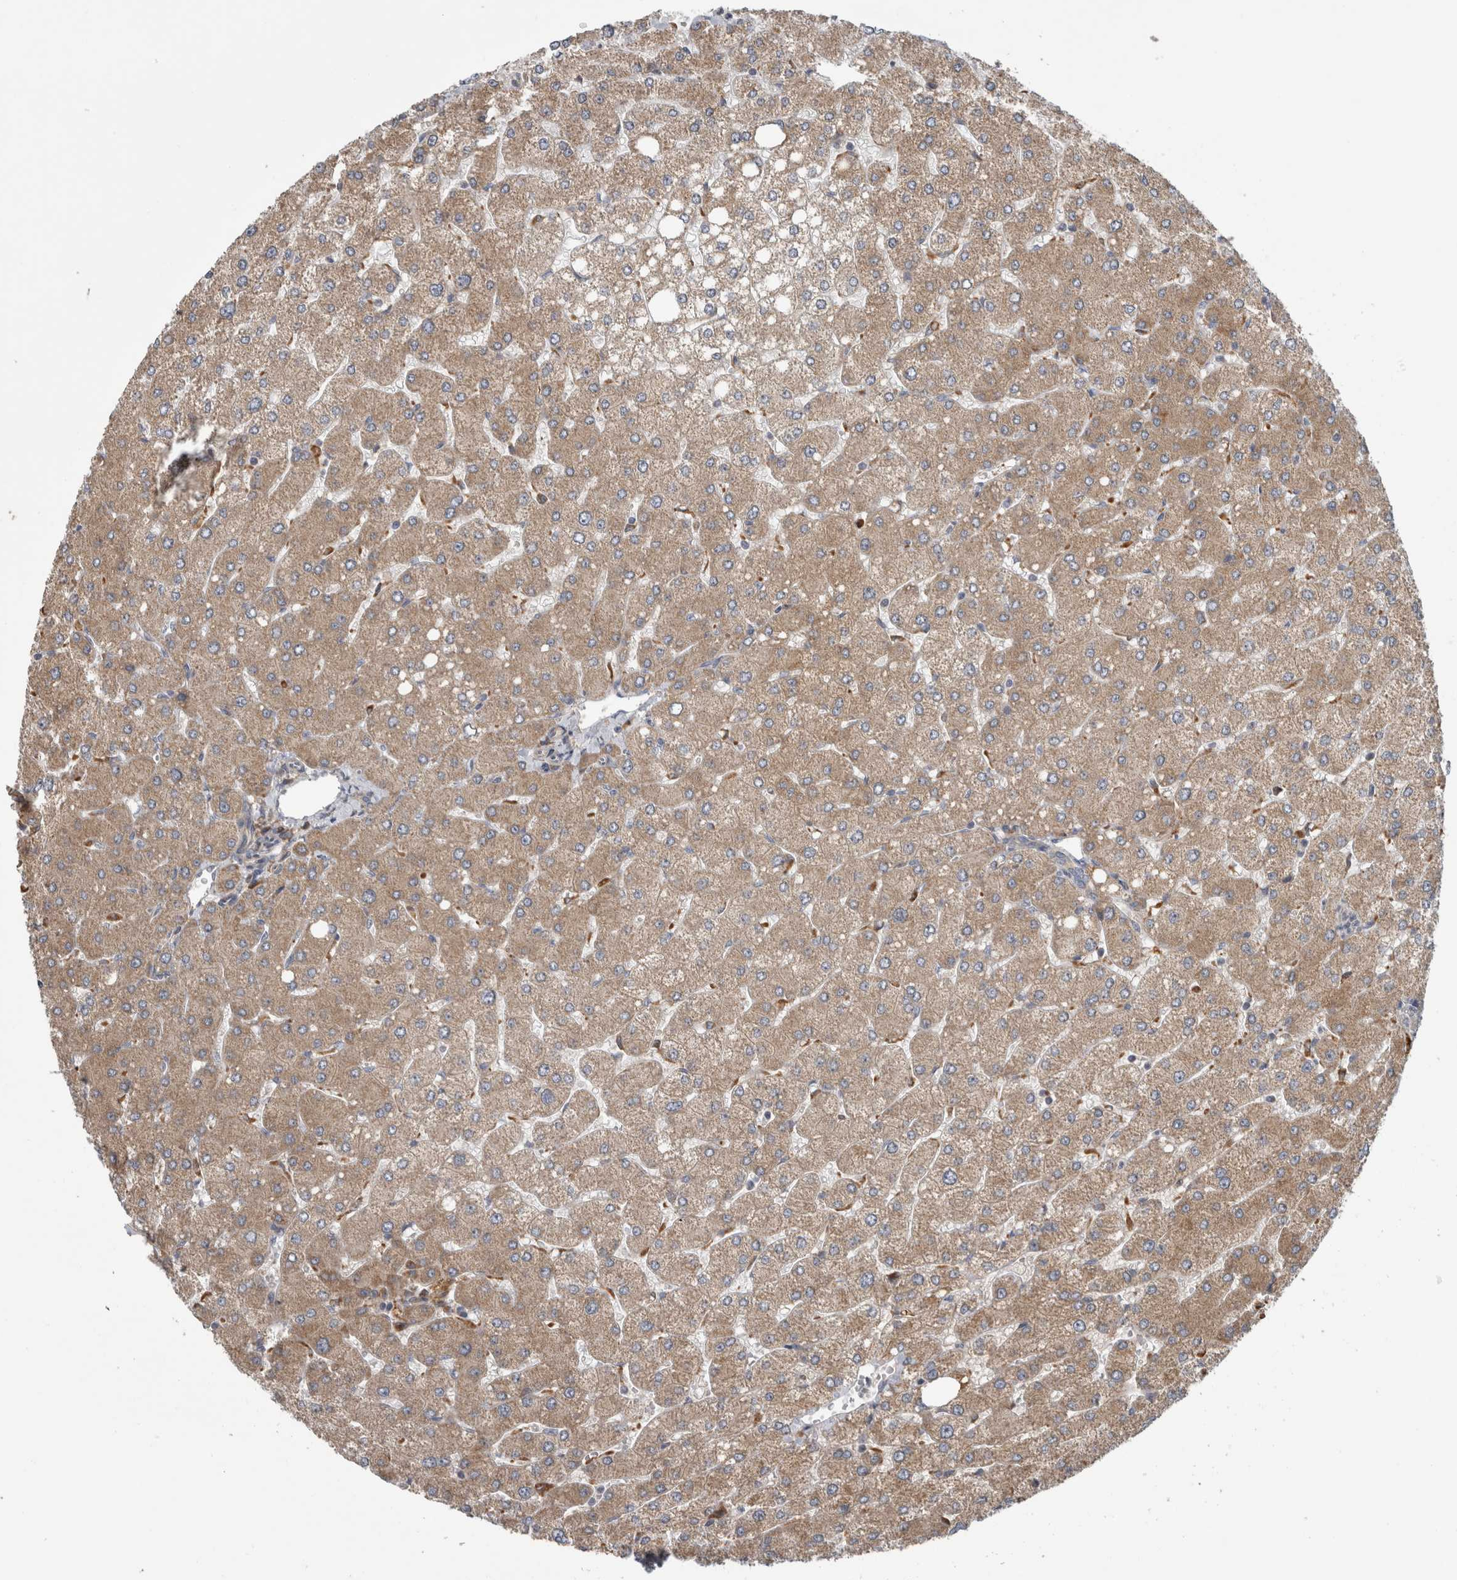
{"staining": {"intensity": "weak", "quantity": ">75%", "location": "cytoplasmic/membranous"}, "tissue": "liver", "cell_type": "Cholangiocytes", "image_type": "normal", "snomed": [{"axis": "morphology", "description": "Normal tissue, NOS"}, {"axis": "topography", "description": "Liver"}], "caption": "Protein expression by IHC reveals weak cytoplasmic/membranous positivity in about >75% of cholangiocytes in benign liver.", "gene": "ADGRL3", "patient": {"sex": "male", "age": 55}}